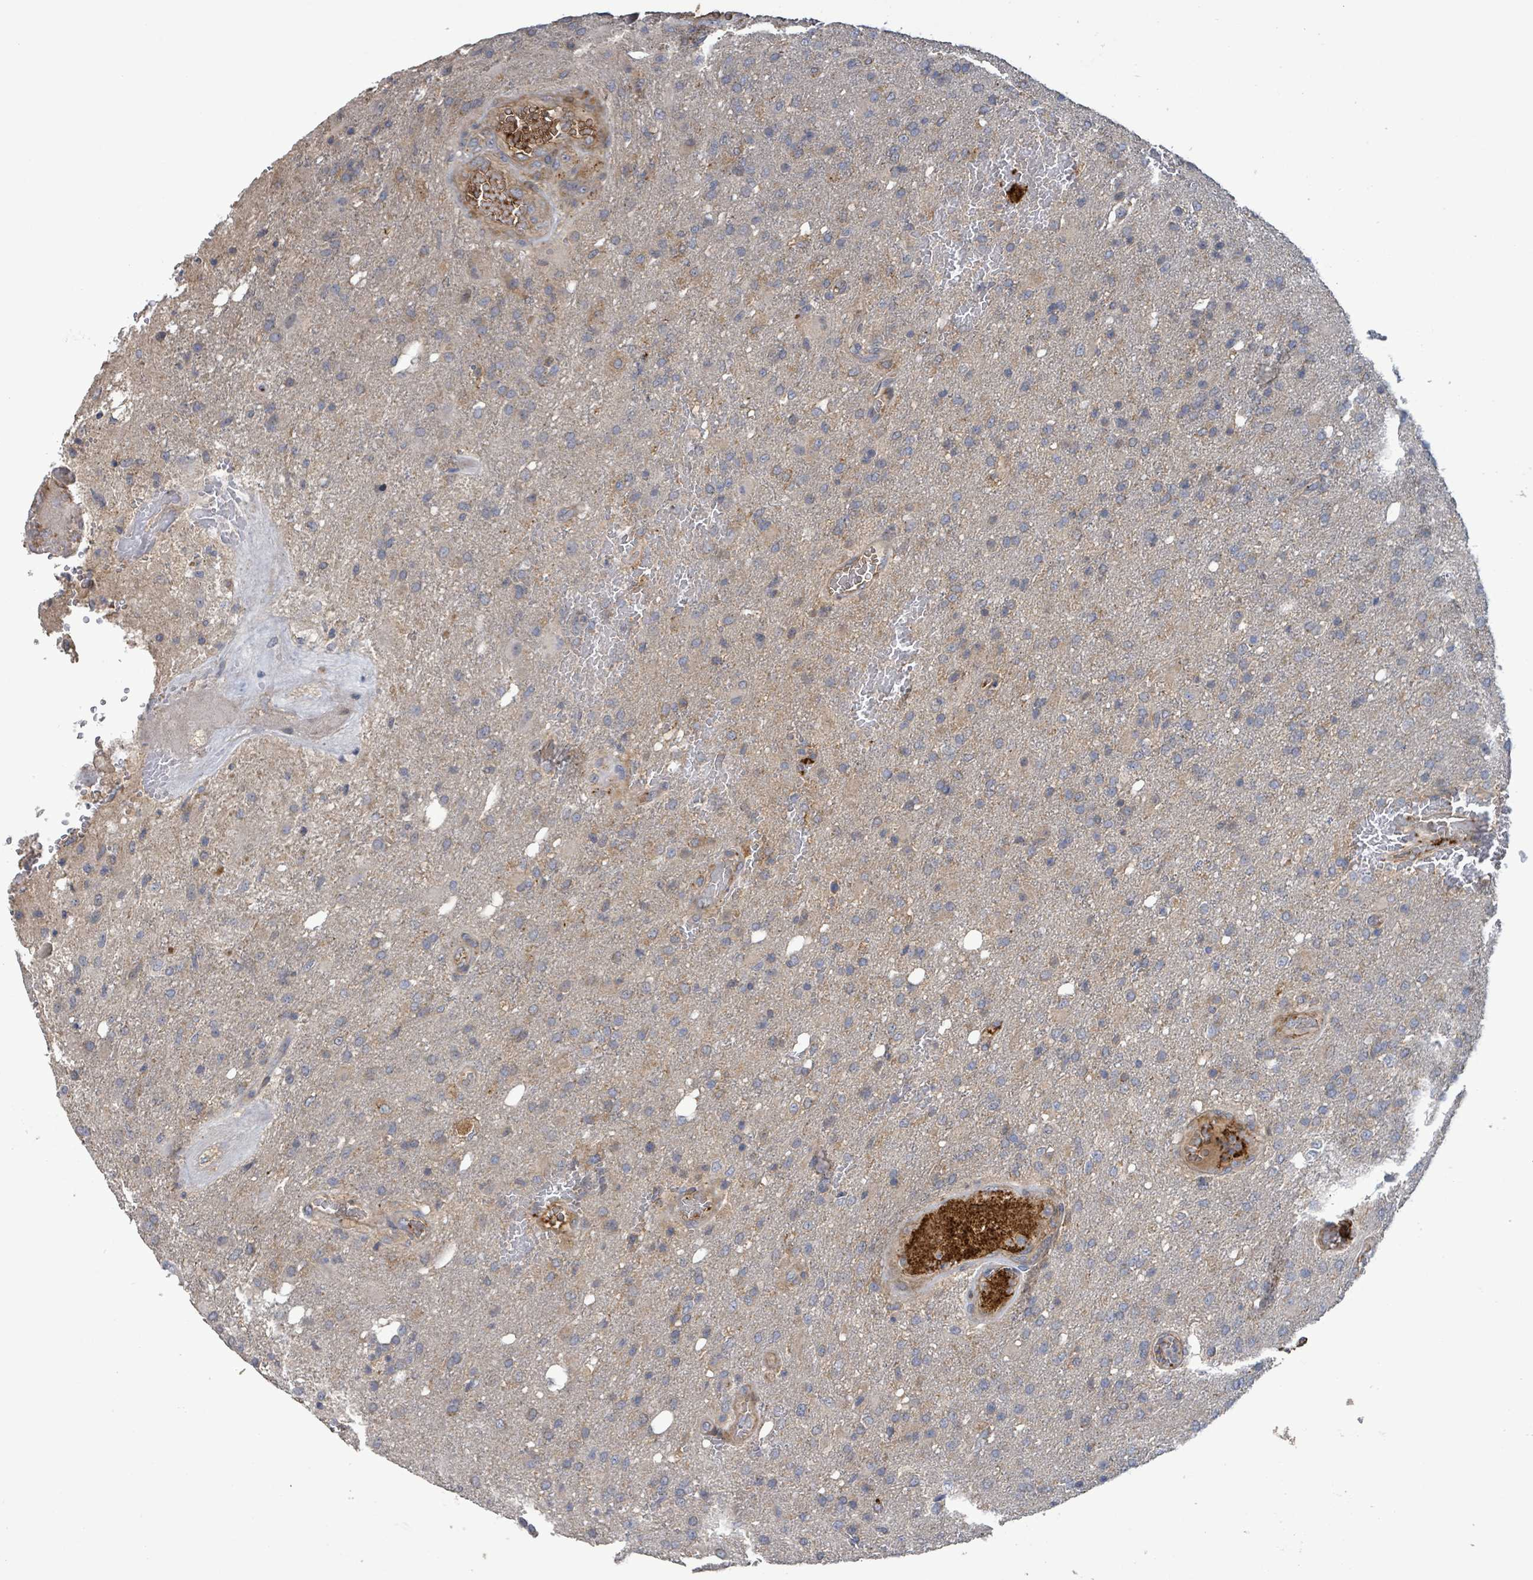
{"staining": {"intensity": "weak", "quantity": "<25%", "location": "cytoplasmic/membranous"}, "tissue": "glioma", "cell_type": "Tumor cells", "image_type": "cancer", "snomed": [{"axis": "morphology", "description": "Glioma, malignant, High grade"}, {"axis": "topography", "description": "Brain"}], "caption": "This is an immunohistochemistry image of malignant glioma (high-grade). There is no expression in tumor cells.", "gene": "PLAAT1", "patient": {"sex": "female", "age": 74}}